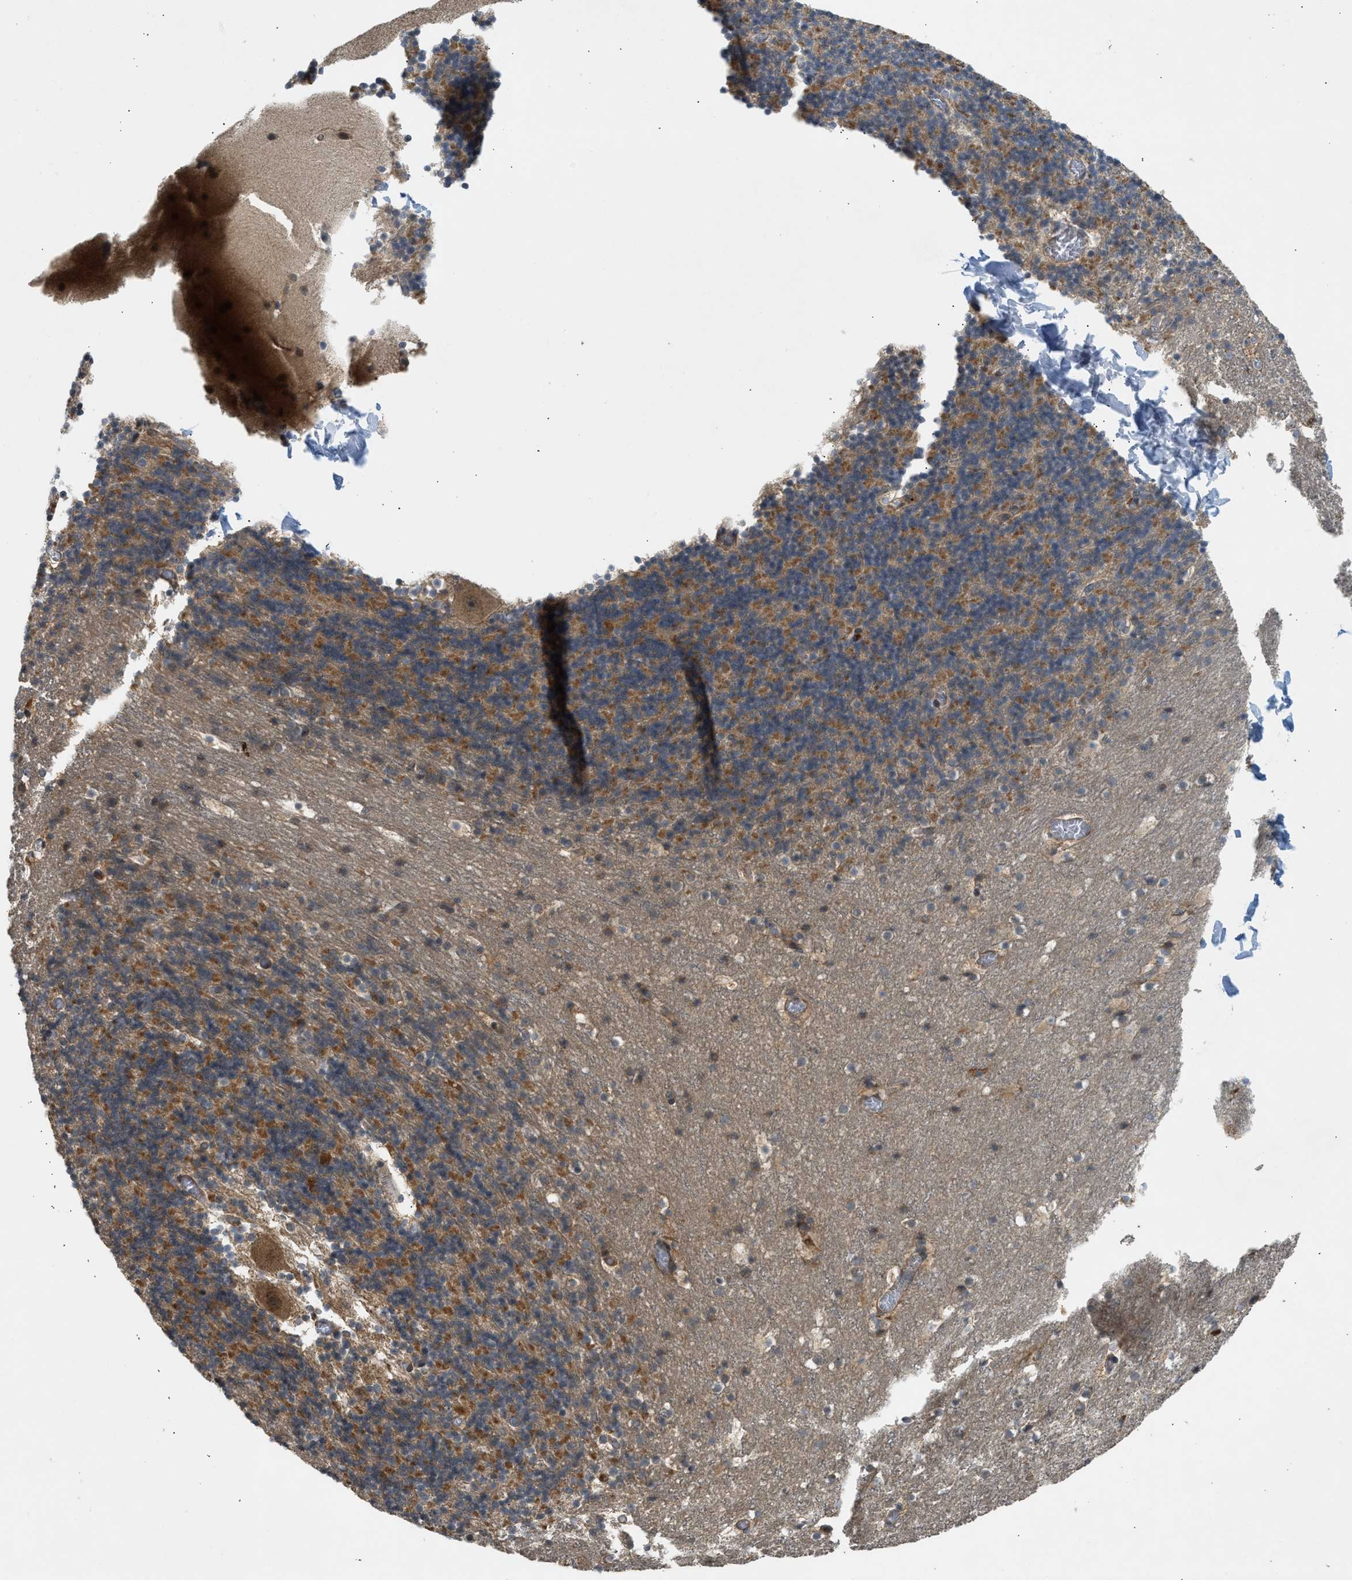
{"staining": {"intensity": "moderate", "quantity": "25%-75%", "location": "cytoplasmic/membranous"}, "tissue": "cerebellum", "cell_type": "Cells in granular layer", "image_type": "normal", "snomed": [{"axis": "morphology", "description": "Normal tissue, NOS"}, {"axis": "topography", "description": "Cerebellum"}], "caption": "A brown stain labels moderate cytoplasmic/membranous expression of a protein in cells in granular layer of normal cerebellum. The staining is performed using DAB (3,3'-diaminobenzidine) brown chromogen to label protein expression. The nuclei are counter-stained blue using hematoxylin.", "gene": "ADCY8", "patient": {"sex": "male", "age": 45}}